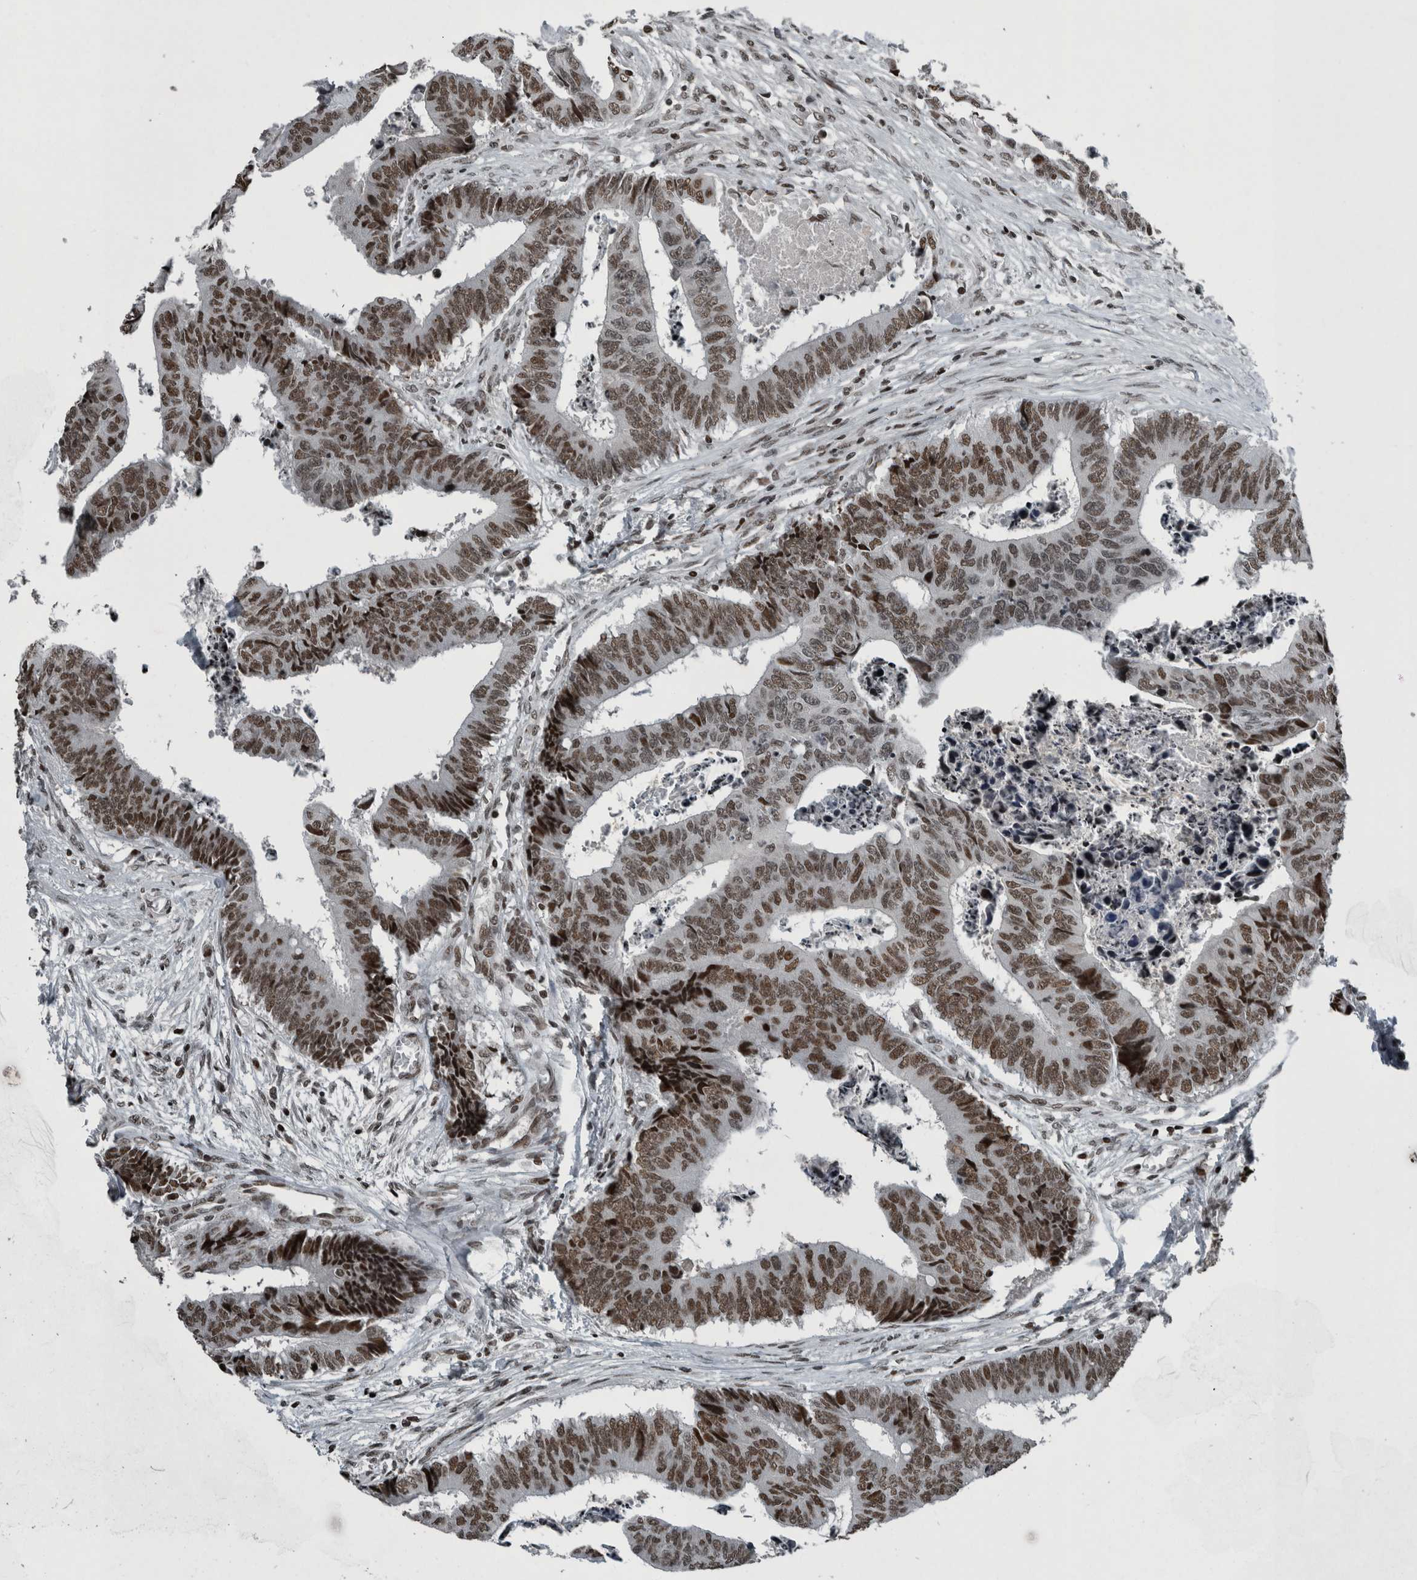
{"staining": {"intensity": "moderate", "quantity": ">75%", "location": "nuclear"}, "tissue": "colorectal cancer", "cell_type": "Tumor cells", "image_type": "cancer", "snomed": [{"axis": "morphology", "description": "Adenocarcinoma, NOS"}, {"axis": "topography", "description": "Rectum"}], "caption": "There is medium levels of moderate nuclear positivity in tumor cells of colorectal adenocarcinoma, as demonstrated by immunohistochemical staining (brown color).", "gene": "UNC50", "patient": {"sex": "male", "age": 84}}